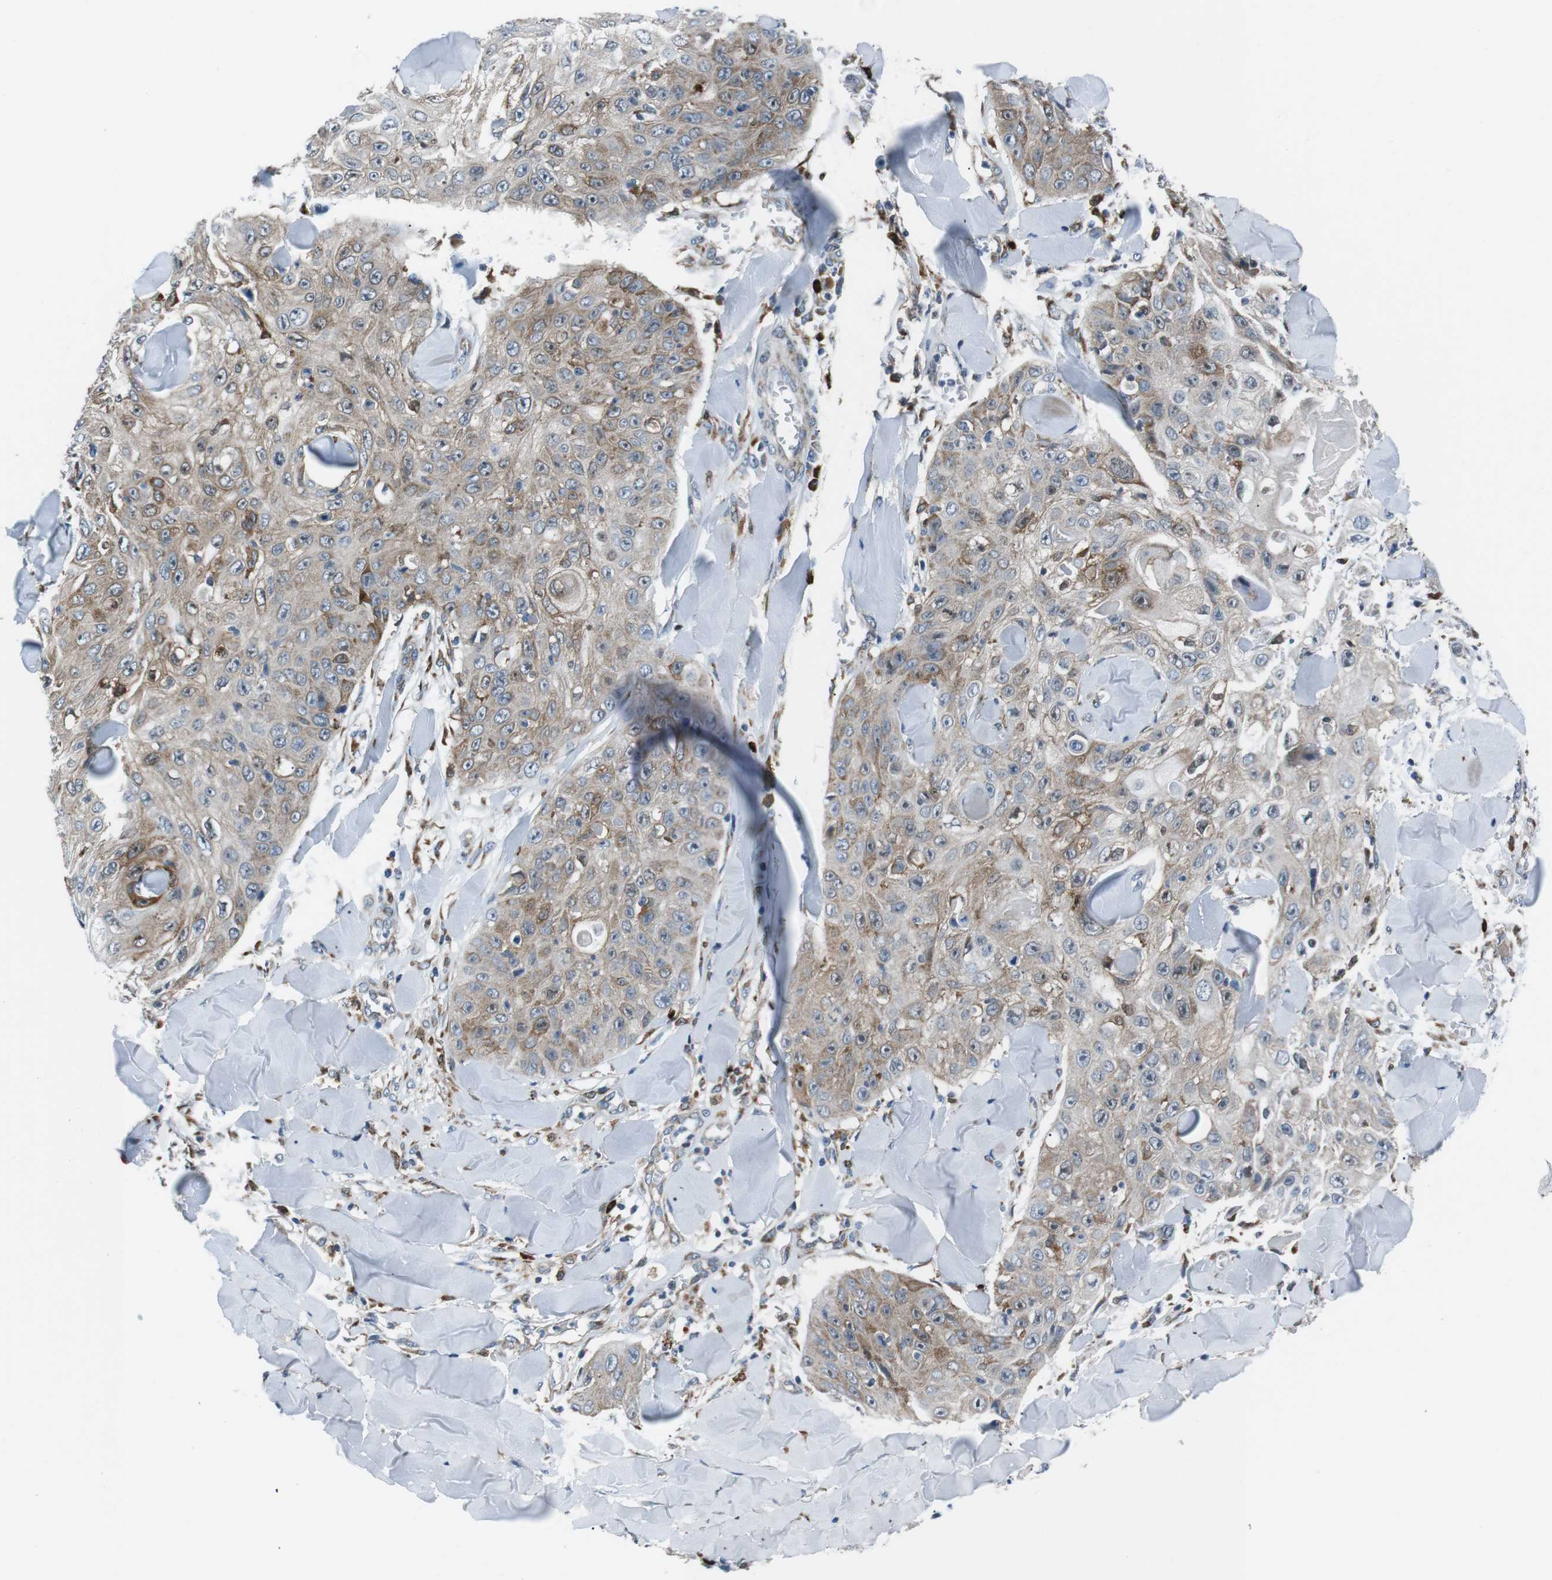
{"staining": {"intensity": "weak", "quantity": ">75%", "location": "cytoplasmic/membranous"}, "tissue": "skin cancer", "cell_type": "Tumor cells", "image_type": "cancer", "snomed": [{"axis": "morphology", "description": "Squamous cell carcinoma, NOS"}, {"axis": "topography", "description": "Skin"}], "caption": "Immunohistochemistry (IHC) photomicrograph of human skin squamous cell carcinoma stained for a protein (brown), which reveals low levels of weak cytoplasmic/membranous expression in approximately >75% of tumor cells.", "gene": "BLNK", "patient": {"sex": "male", "age": 86}}